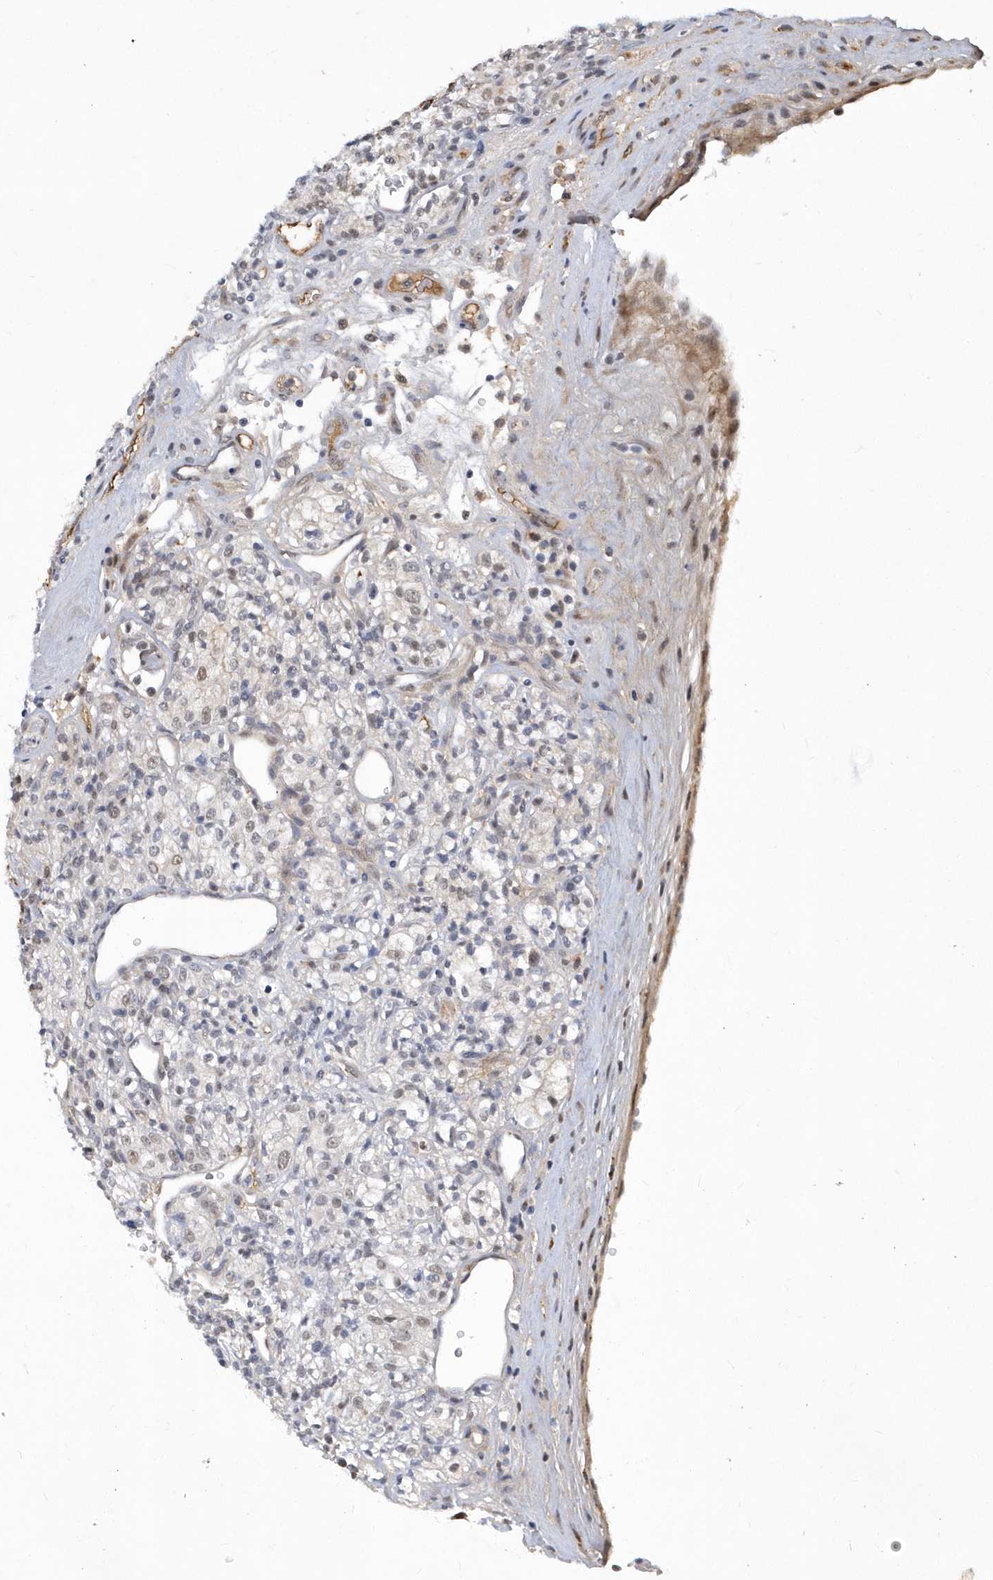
{"staining": {"intensity": "weak", "quantity": "<25%", "location": "nuclear"}, "tissue": "renal cancer", "cell_type": "Tumor cells", "image_type": "cancer", "snomed": [{"axis": "morphology", "description": "Adenocarcinoma, NOS"}, {"axis": "topography", "description": "Kidney"}], "caption": "The histopathology image shows no significant staining in tumor cells of renal adenocarcinoma.", "gene": "FAM217A", "patient": {"sex": "male", "age": 77}}